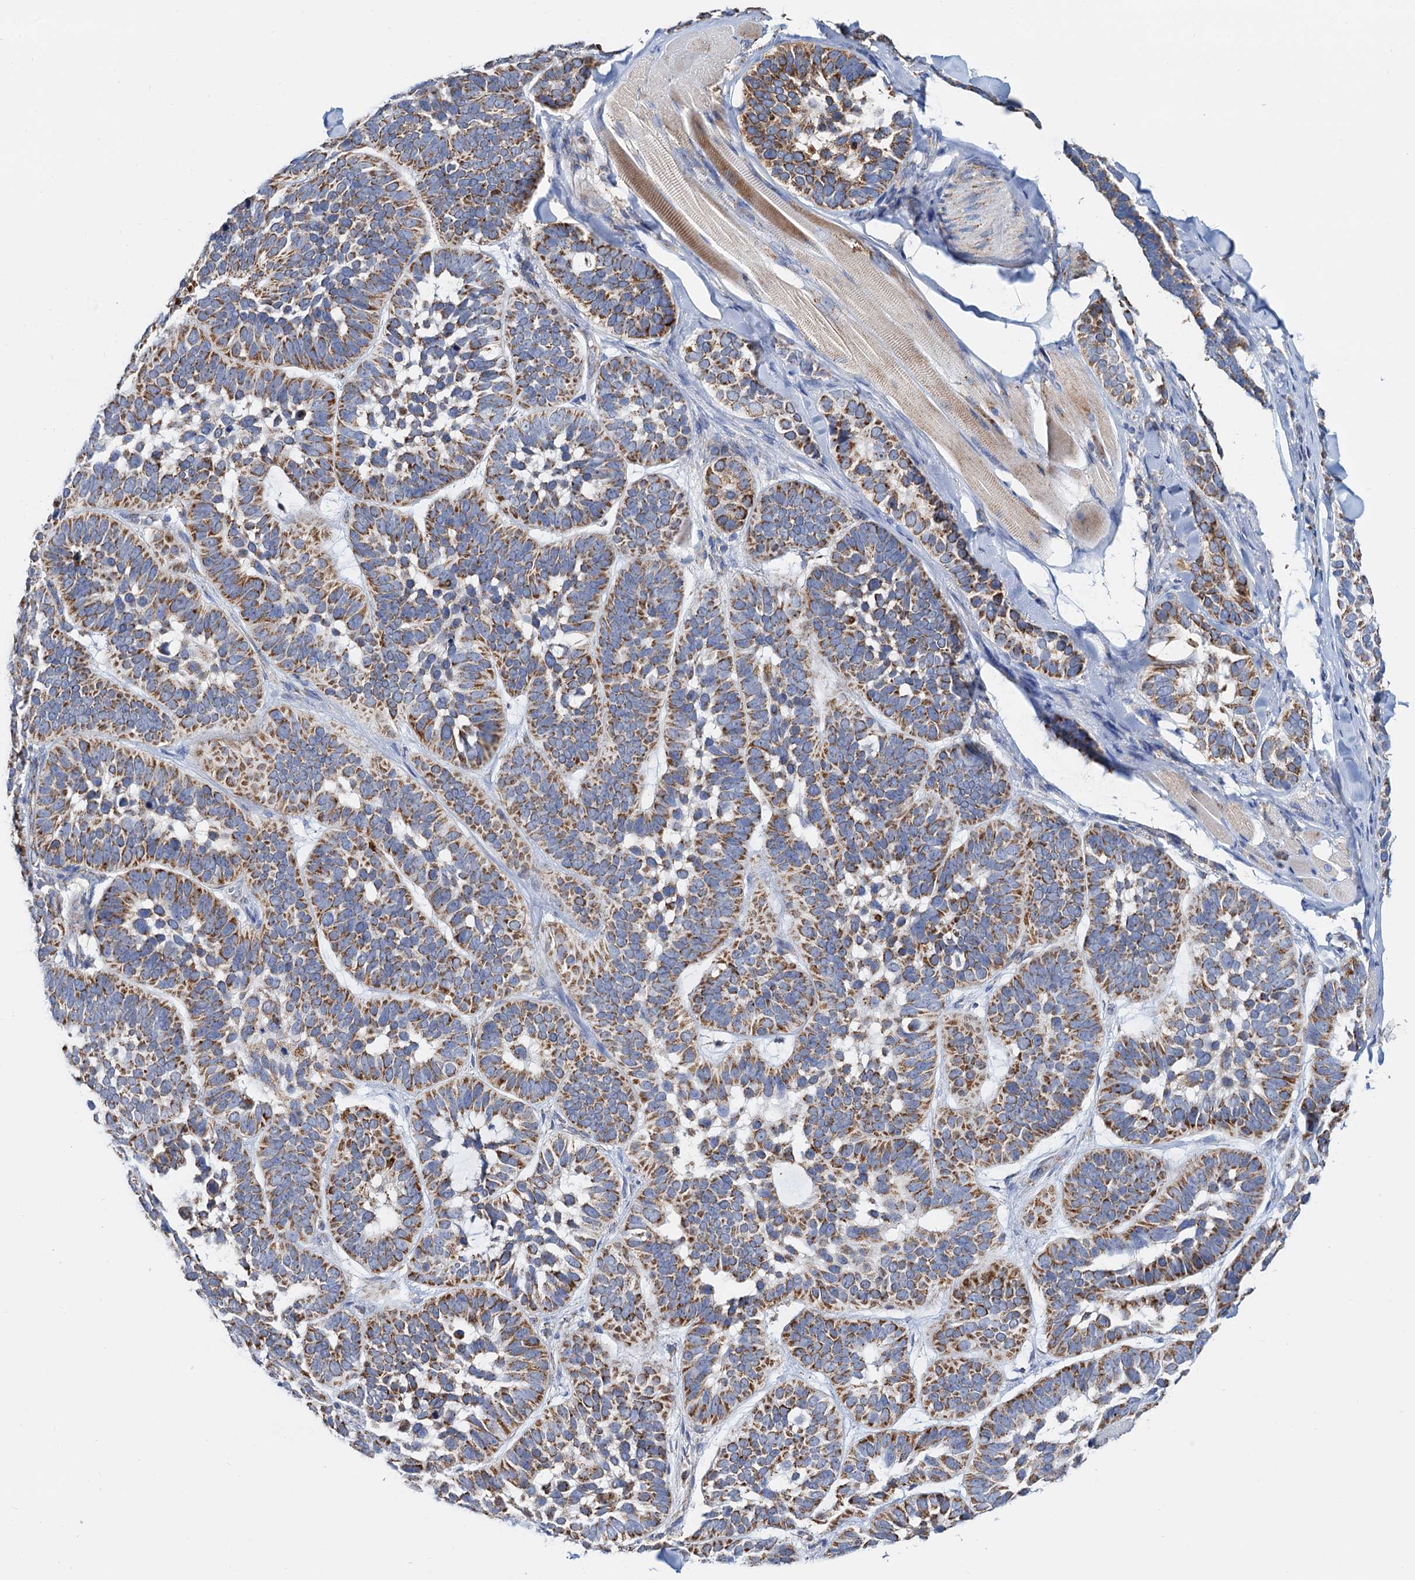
{"staining": {"intensity": "moderate", "quantity": ">75%", "location": "cytoplasmic/membranous"}, "tissue": "skin cancer", "cell_type": "Tumor cells", "image_type": "cancer", "snomed": [{"axis": "morphology", "description": "Basal cell carcinoma"}, {"axis": "topography", "description": "Skin"}], "caption": "Brown immunohistochemical staining in skin basal cell carcinoma shows moderate cytoplasmic/membranous expression in about >75% of tumor cells.", "gene": "C2CD3", "patient": {"sex": "male", "age": 62}}